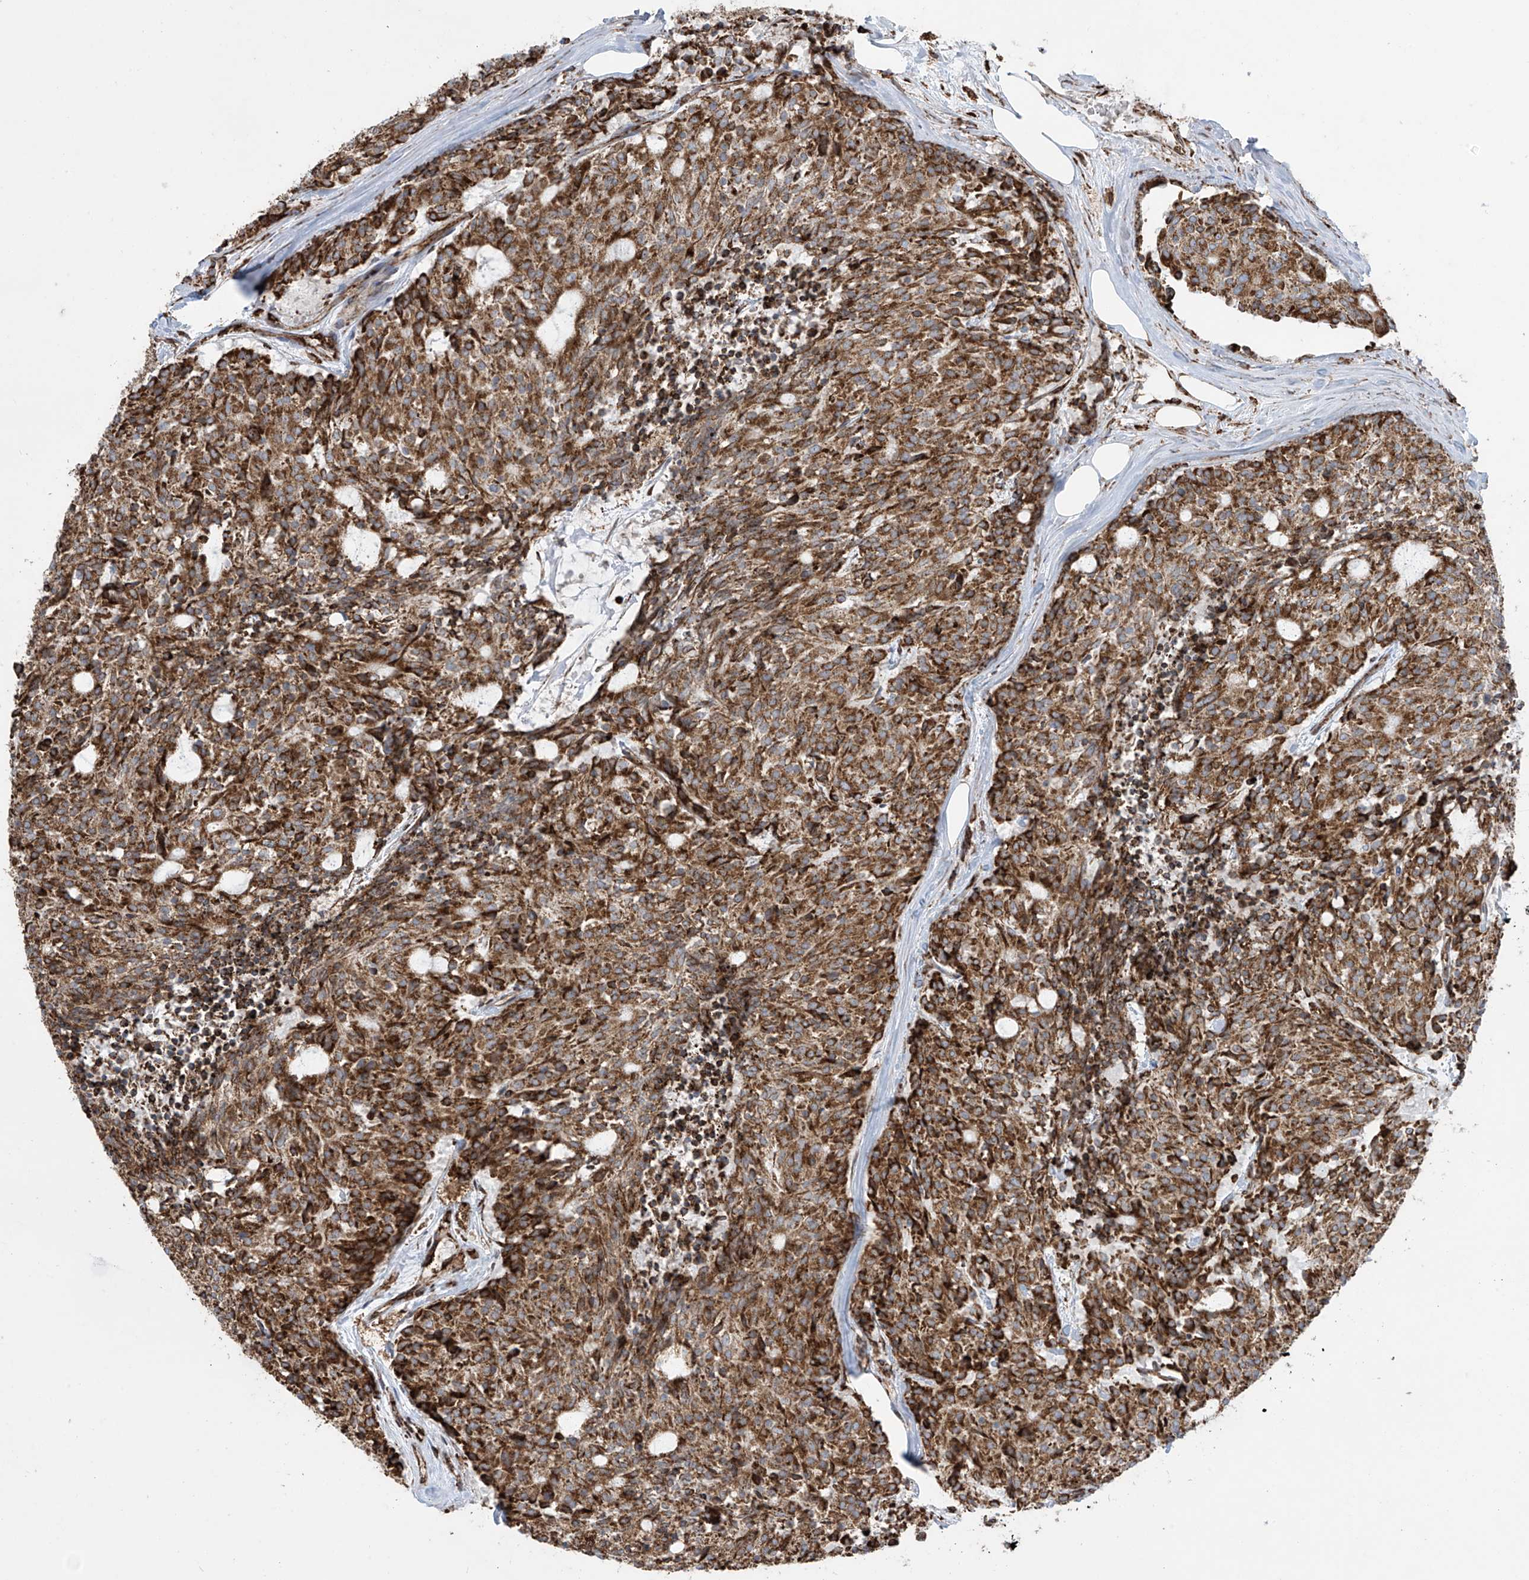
{"staining": {"intensity": "moderate", "quantity": ">75%", "location": "cytoplasmic/membranous"}, "tissue": "carcinoid", "cell_type": "Tumor cells", "image_type": "cancer", "snomed": [{"axis": "morphology", "description": "Carcinoid, malignant, NOS"}, {"axis": "topography", "description": "Pancreas"}], "caption": "Protein analysis of carcinoid (malignant) tissue displays moderate cytoplasmic/membranous expression in about >75% of tumor cells.", "gene": "MX1", "patient": {"sex": "female", "age": 54}}